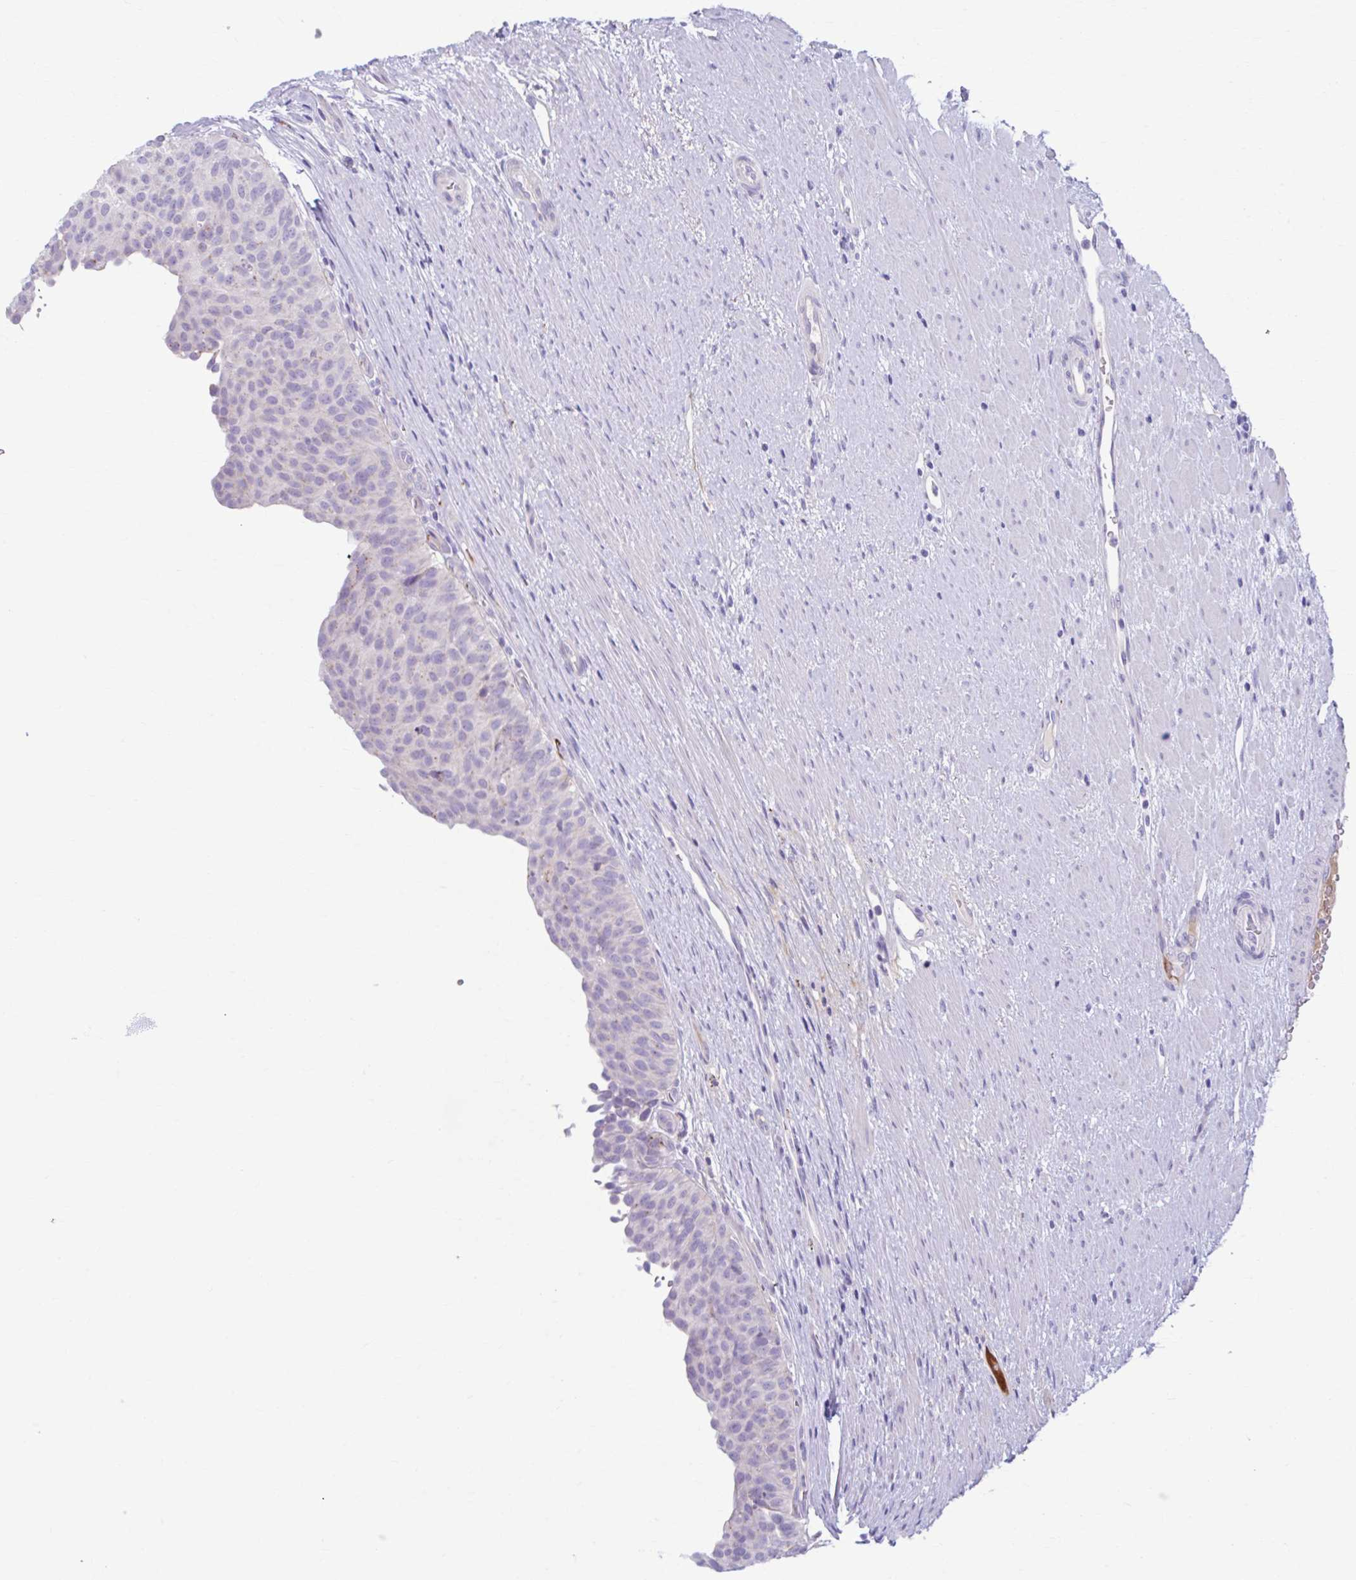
{"staining": {"intensity": "strong", "quantity": "<25%", "location": "cytoplasmic/membranous"}, "tissue": "urinary bladder", "cell_type": "Urothelial cells", "image_type": "normal", "snomed": [{"axis": "morphology", "description": "Normal tissue, NOS"}, {"axis": "topography", "description": "Urinary bladder"}, {"axis": "topography", "description": "Prostate"}], "caption": "Immunohistochemical staining of unremarkable urinary bladder reveals strong cytoplasmic/membranous protein positivity in about <25% of urothelial cells.", "gene": "C12orf71", "patient": {"sex": "male", "age": 77}}